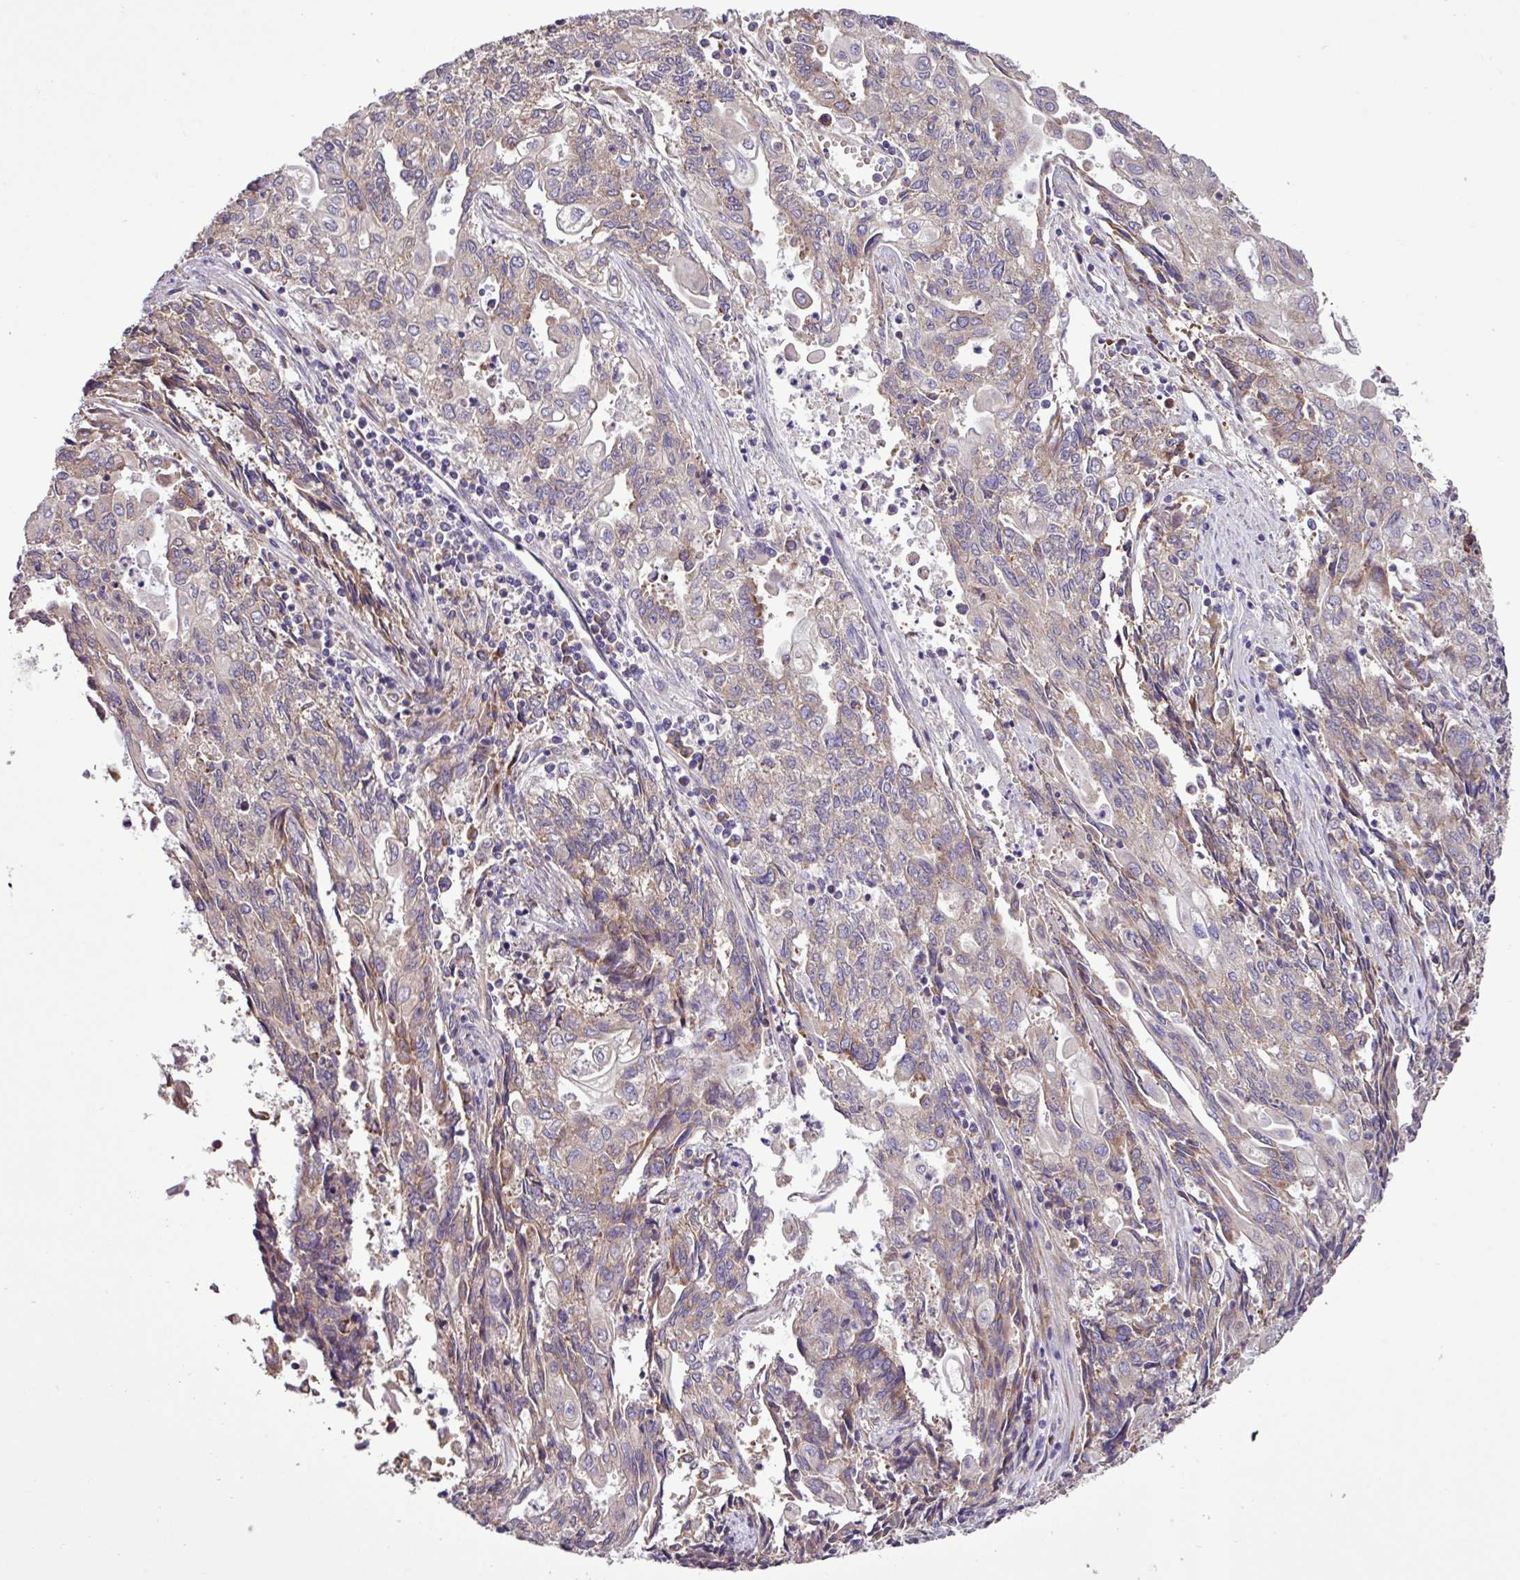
{"staining": {"intensity": "weak", "quantity": "25%-75%", "location": "cytoplasmic/membranous"}, "tissue": "endometrial cancer", "cell_type": "Tumor cells", "image_type": "cancer", "snomed": [{"axis": "morphology", "description": "Adenocarcinoma, NOS"}, {"axis": "topography", "description": "Endometrium"}], "caption": "A brown stain highlights weak cytoplasmic/membranous positivity of a protein in endometrial cancer tumor cells. Immunohistochemistry (ihc) stains the protein in brown and the nuclei are stained blue.", "gene": "RPL13", "patient": {"sex": "female", "age": 54}}